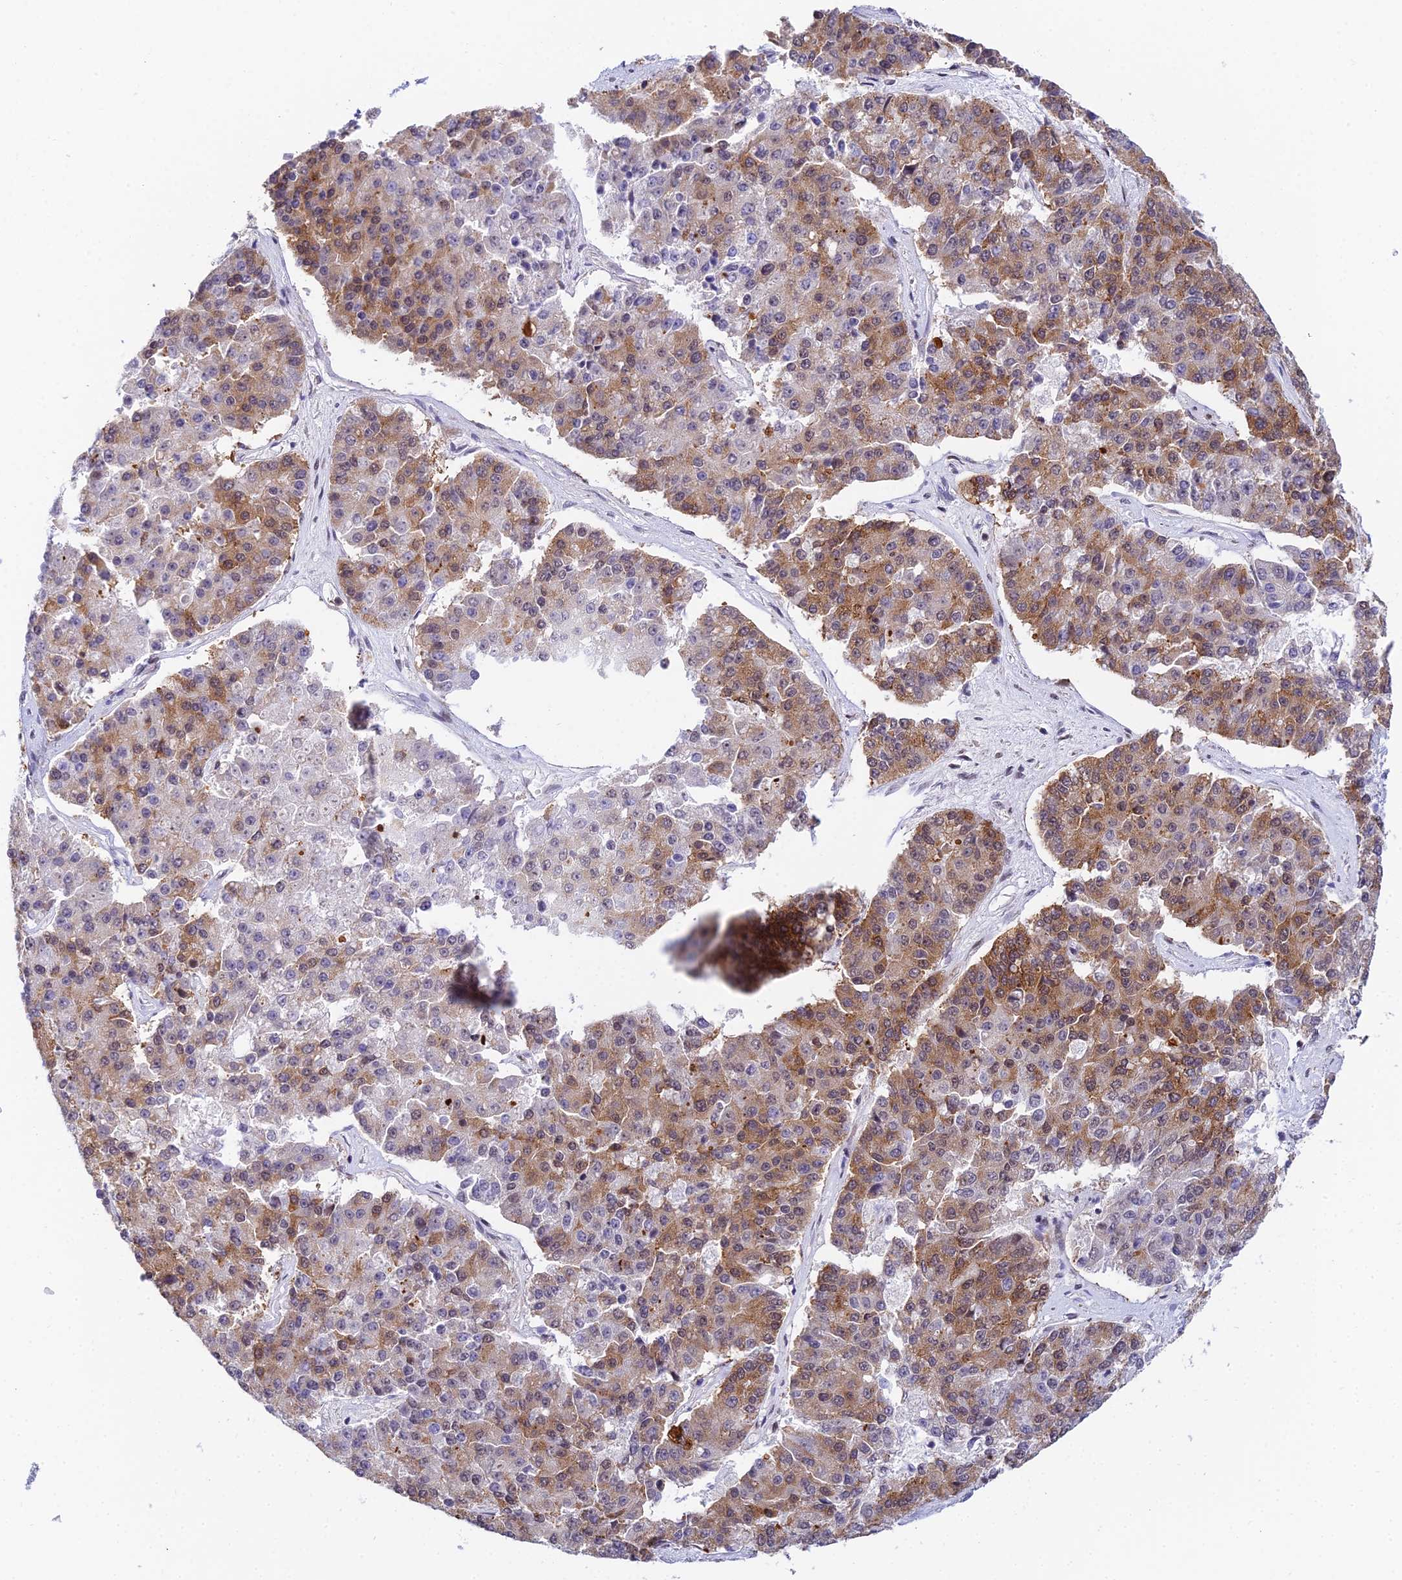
{"staining": {"intensity": "moderate", "quantity": ">75%", "location": "cytoplasmic/membranous"}, "tissue": "pancreatic cancer", "cell_type": "Tumor cells", "image_type": "cancer", "snomed": [{"axis": "morphology", "description": "Adenocarcinoma, NOS"}, {"axis": "topography", "description": "Pancreas"}], "caption": "DAB (3,3'-diaminobenzidine) immunohistochemical staining of adenocarcinoma (pancreatic) displays moderate cytoplasmic/membranous protein staining in about >75% of tumor cells.", "gene": "USP22", "patient": {"sex": "male", "age": 50}}